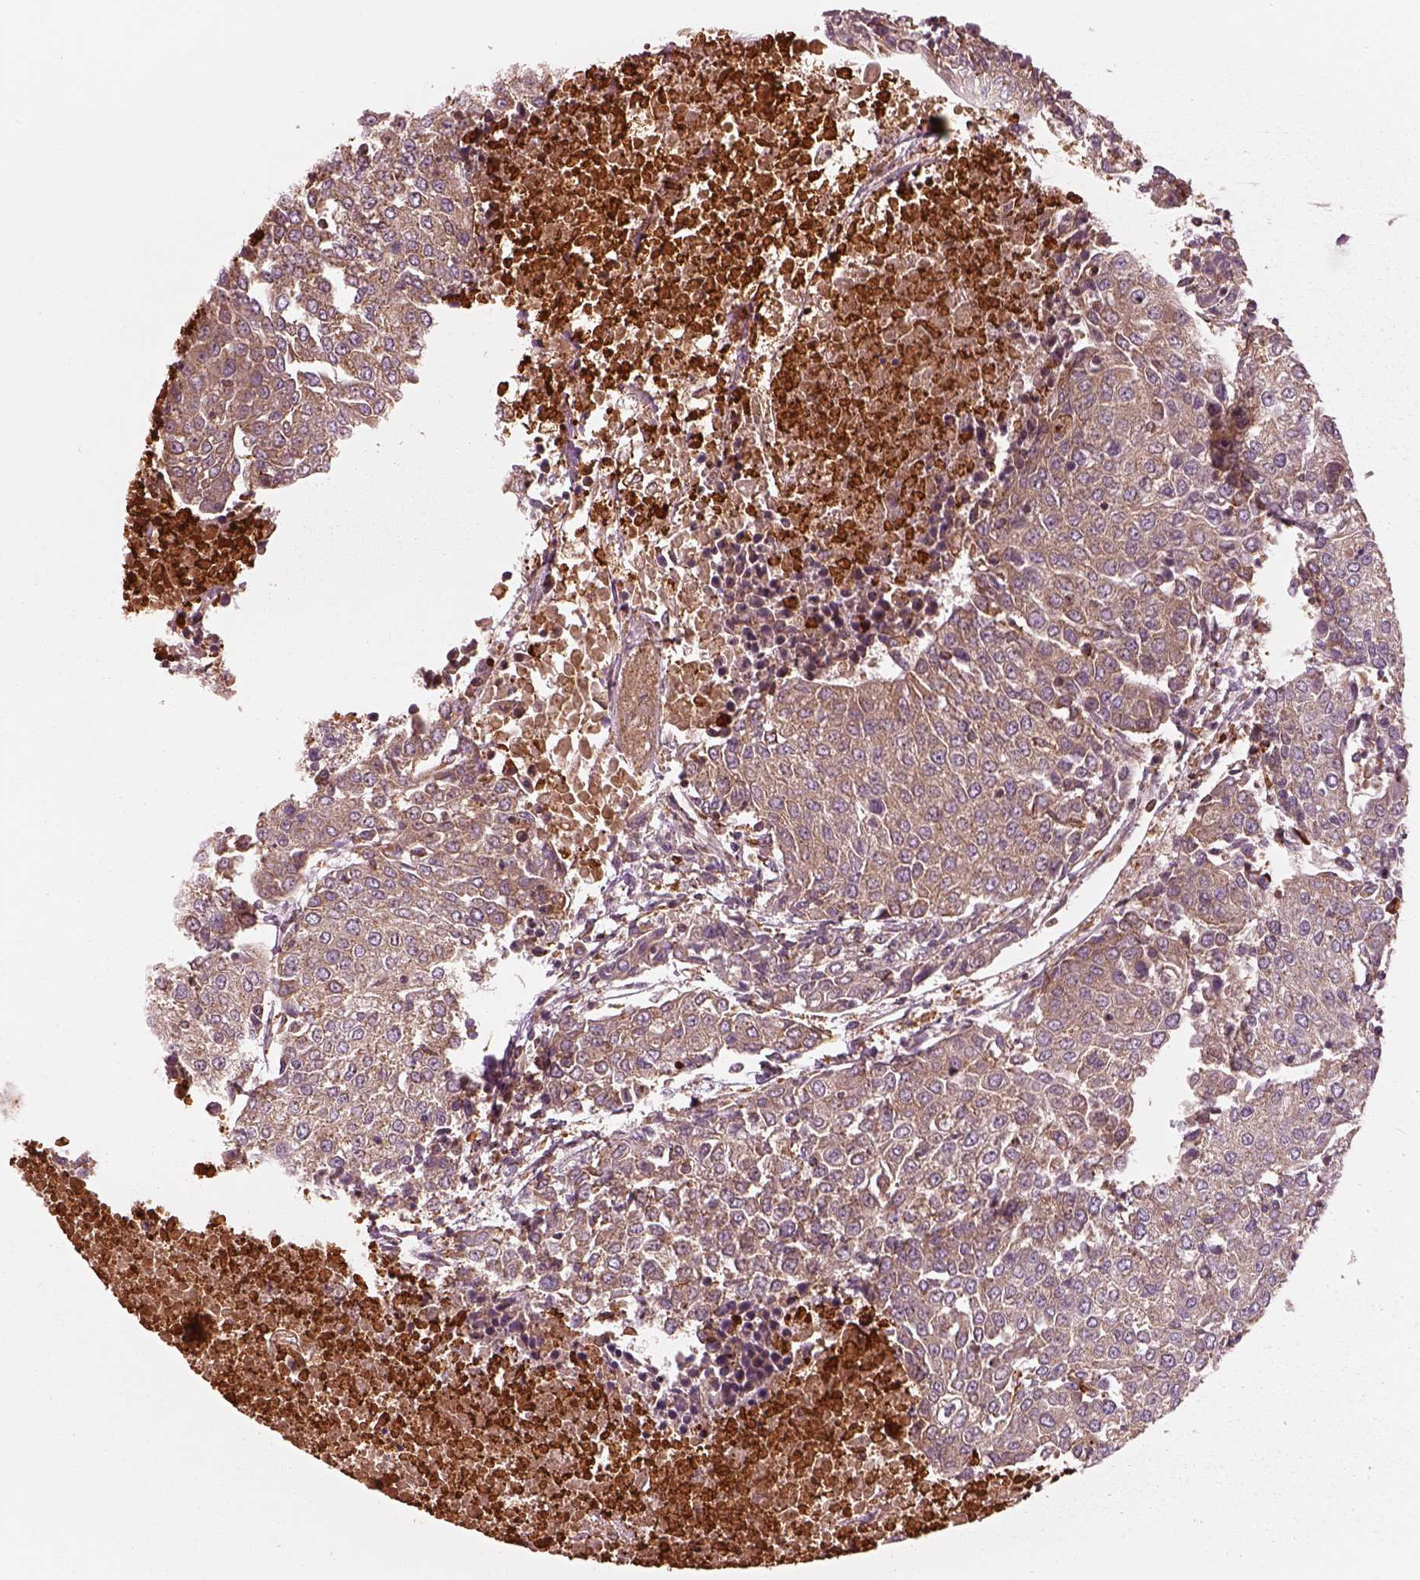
{"staining": {"intensity": "moderate", "quantity": "<25%", "location": "cytoplasmic/membranous"}, "tissue": "urothelial cancer", "cell_type": "Tumor cells", "image_type": "cancer", "snomed": [{"axis": "morphology", "description": "Urothelial carcinoma, High grade"}, {"axis": "topography", "description": "Urinary bladder"}], "caption": "Human urothelial cancer stained with a brown dye demonstrates moderate cytoplasmic/membranous positive positivity in about <25% of tumor cells.", "gene": "ASCC2", "patient": {"sex": "female", "age": 85}}